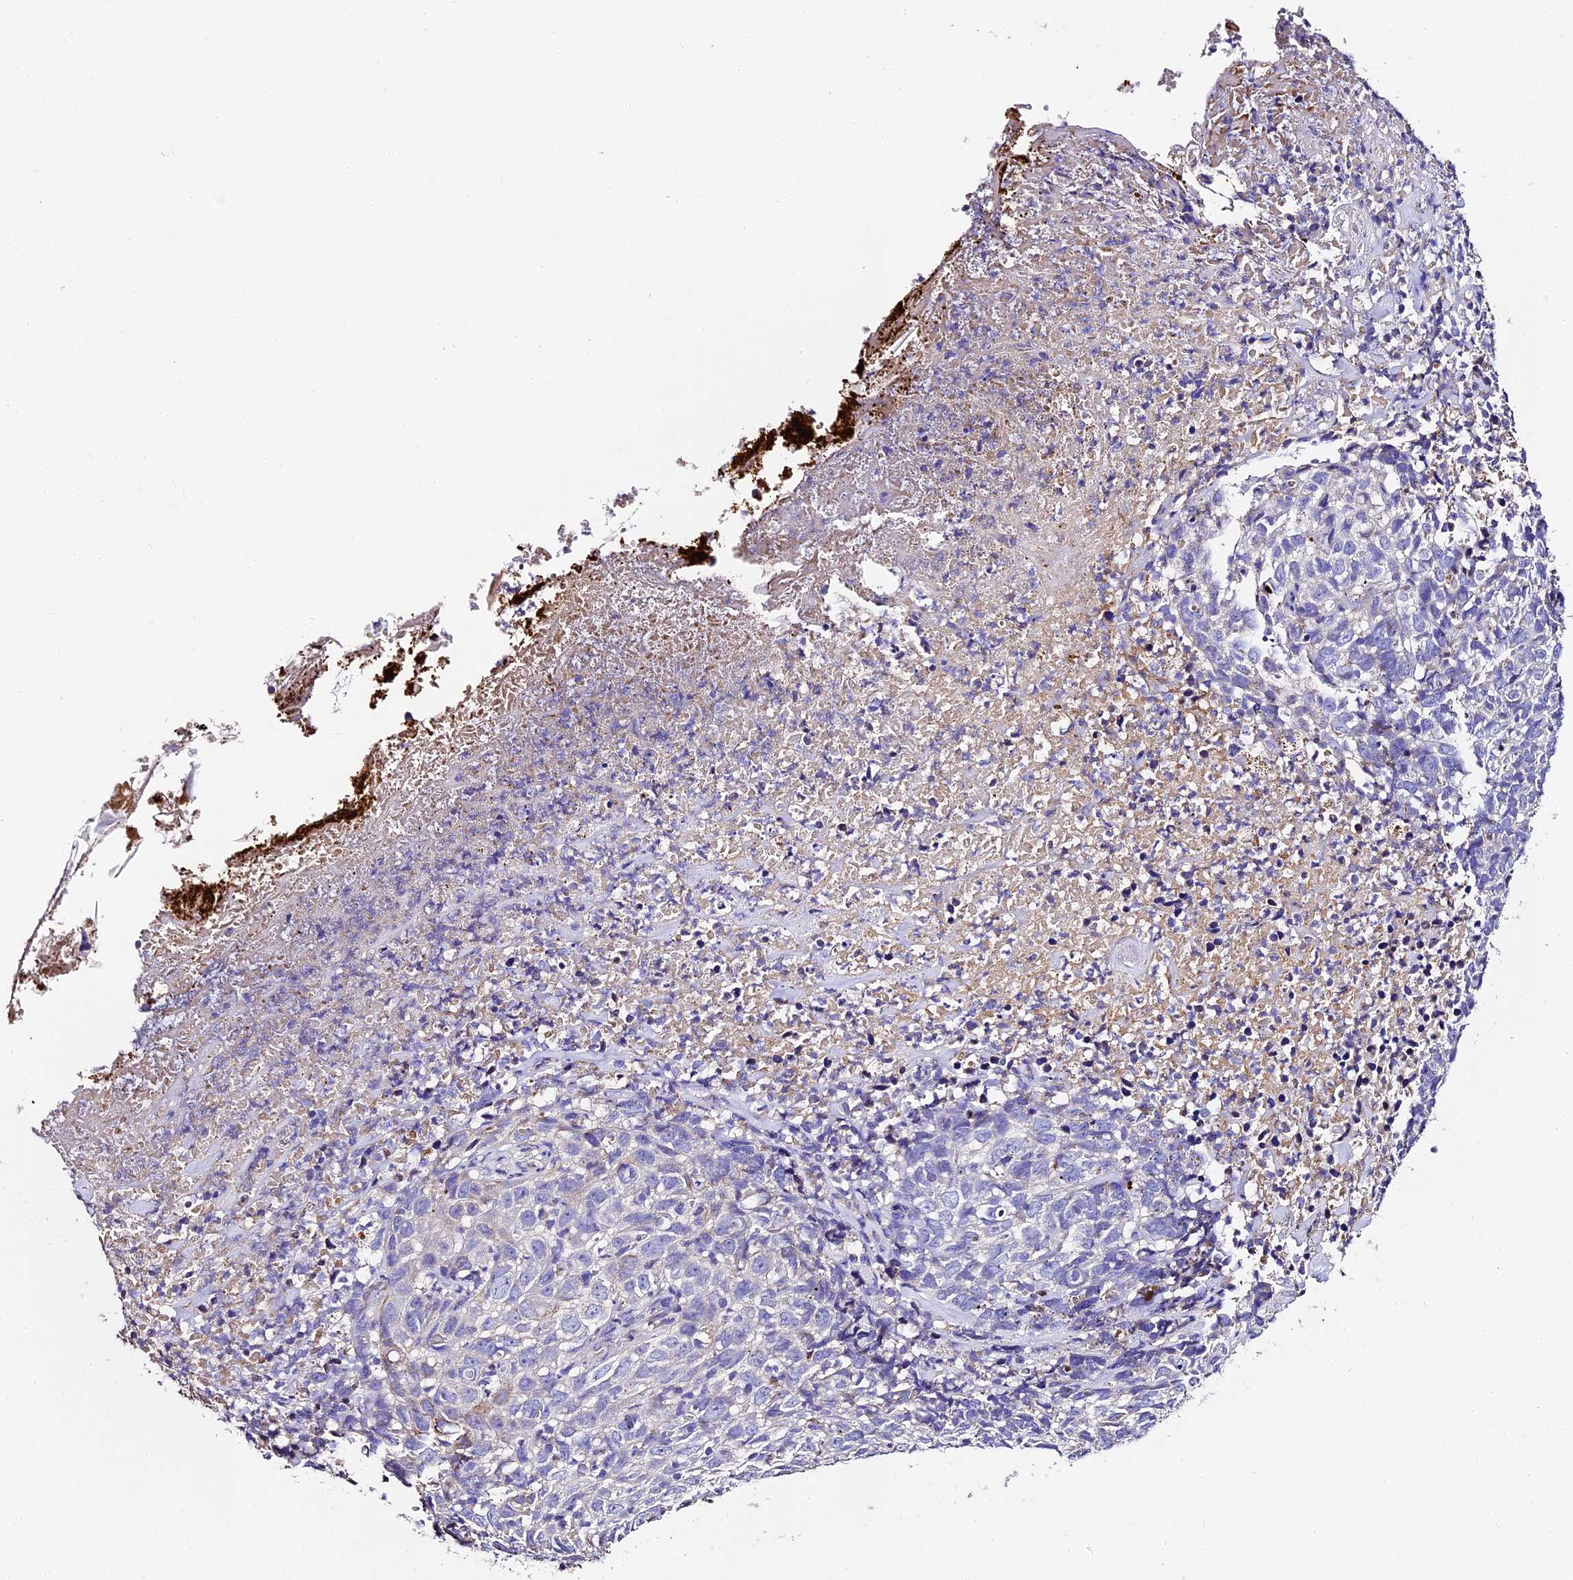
{"staining": {"intensity": "negative", "quantity": "none", "location": "none"}, "tissue": "skin cancer", "cell_type": "Tumor cells", "image_type": "cancer", "snomed": [{"axis": "morphology", "description": "Basal cell carcinoma"}, {"axis": "topography", "description": "Skin"}], "caption": "IHC of human basal cell carcinoma (skin) reveals no staining in tumor cells.", "gene": "FREM3", "patient": {"sex": "female", "age": 84}}